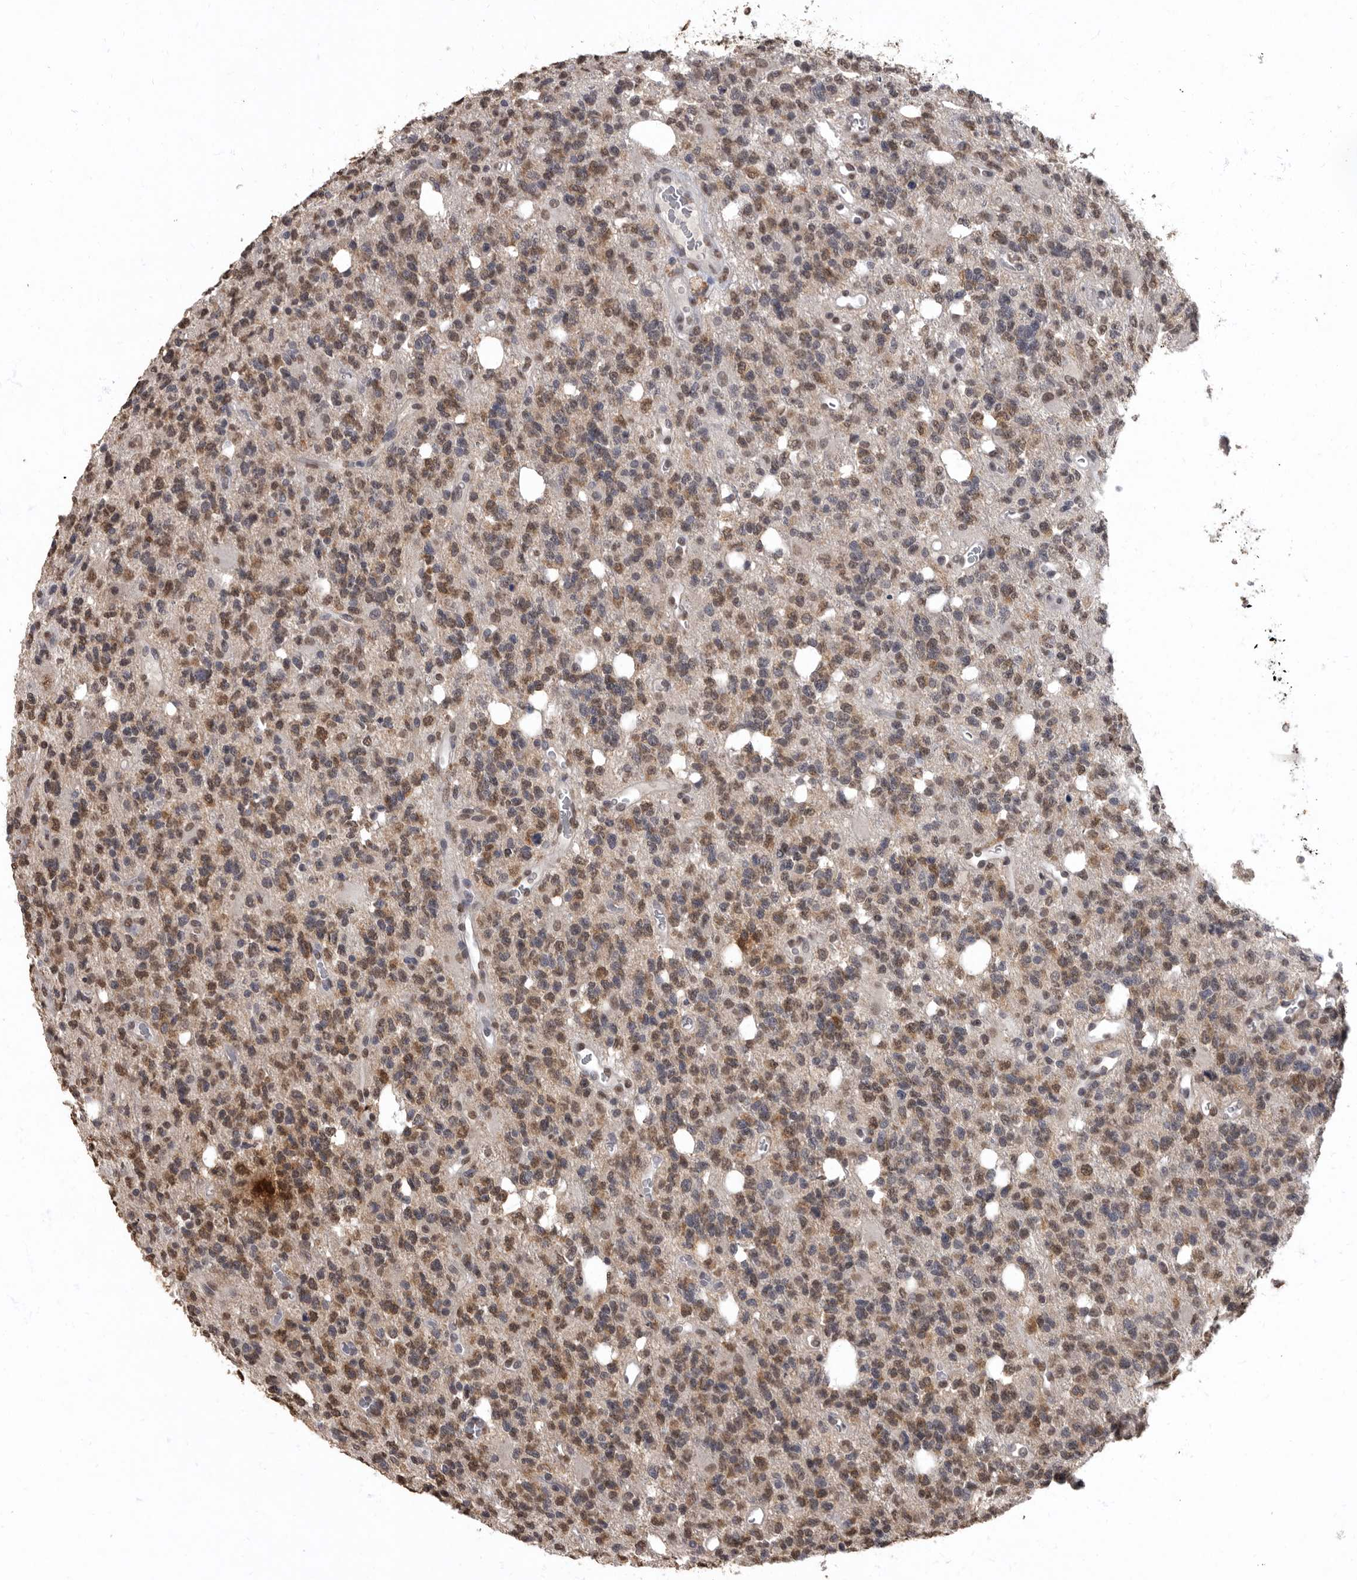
{"staining": {"intensity": "moderate", "quantity": "25%-75%", "location": "cytoplasmic/membranous"}, "tissue": "glioma", "cell_type": "Tumor cells", "image_type": "cancer", "snomed": [{"axis": "morphology", "description": "Glioma, malignant, High grade"}, {"axis": "topography", "description": "Brain"}], "caption": "A brown stain highlights moderate cytoplasmic/membranous staining of a protein in glioma tumor cells.", "gene": "NBL1", "patient": {"sex": "female", "age": 62}}